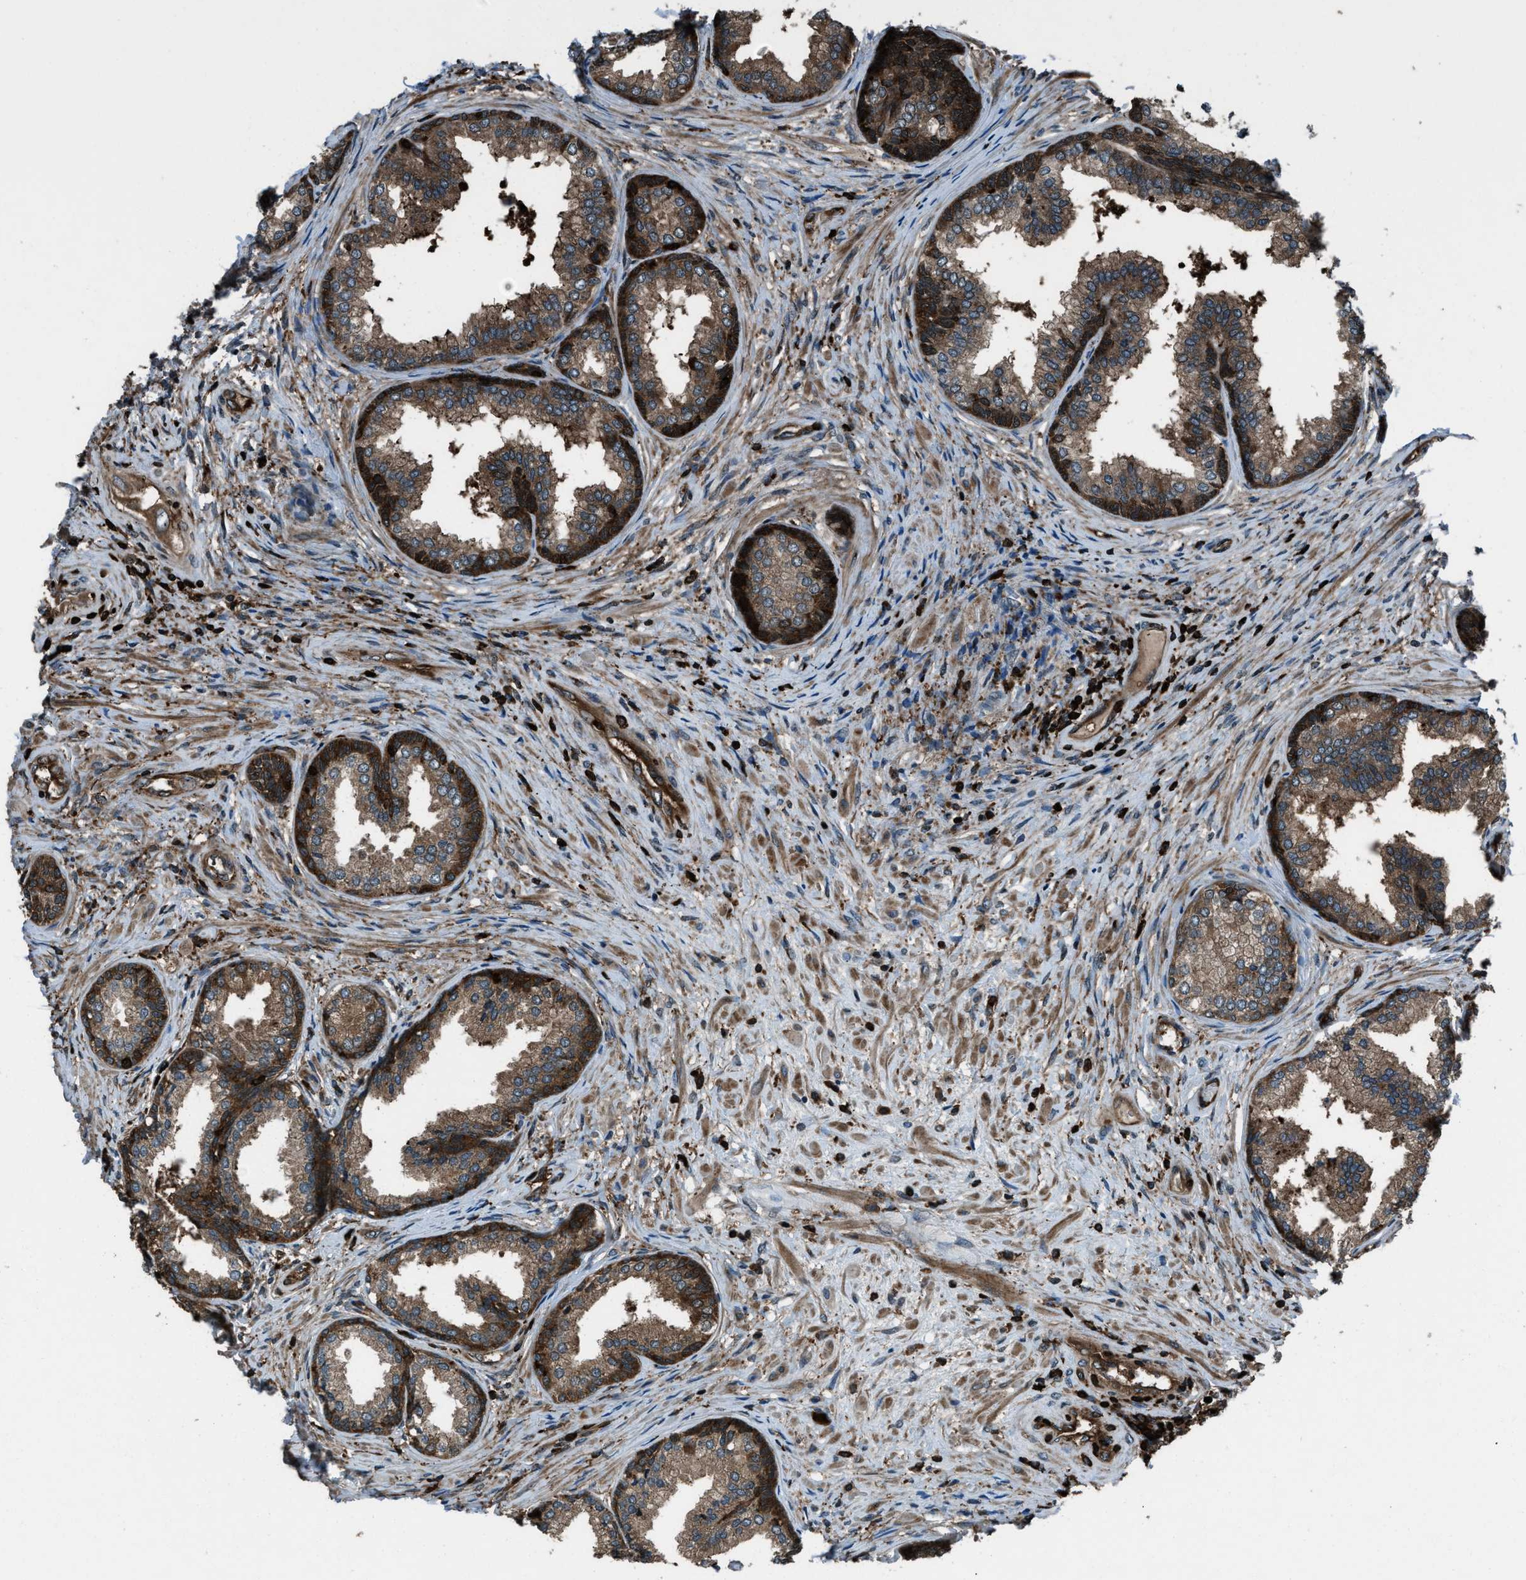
{"staining": {"intensity": "strong", "quantity": ">75%", "location": "cytoplasmic/membranous"}, "tissue": "prostate", "cell_type": "Glandular cells", "image_type": "normal", "snomed": [{"axis": "morphology", "description": "Normal tissue, NOS"}, {"axis": "topography", "description": "Prostate"}], "caption": "Protein positivity by immunohistochemistry displays strong cytoplasmic/membranous staining in approximately >75% of glandular cells in unremarkable prostate.", "gene": "SNX30", "patient": {"sex": "male", "age": 76}}